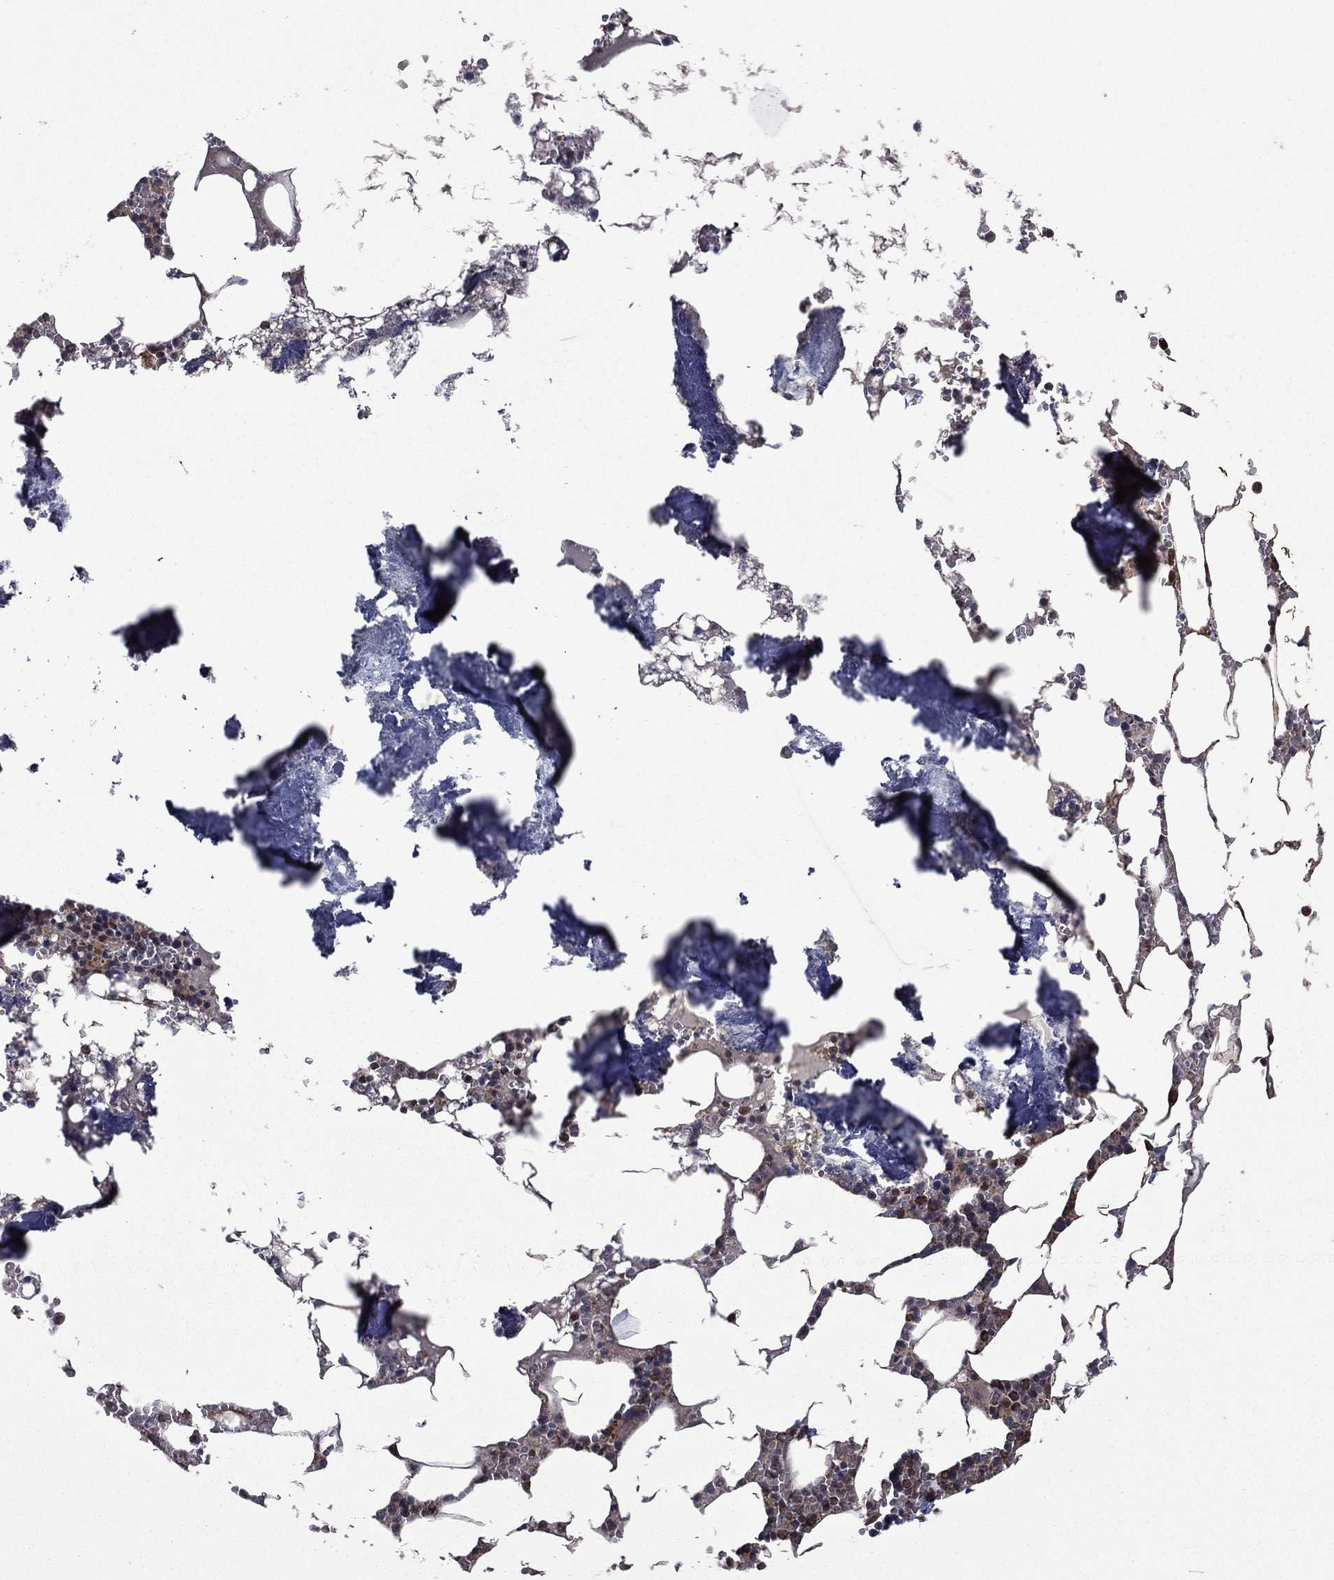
{"staining": {"intensity": "moderate", "quantity": "<25%", "location": "nuclear"}, "tissue": "bone marrow", "cell_type": "Hematopoietic cells", "image_type": "normal", "snomed": [{"axis": "morphology", "description": "Normal tissue, NOS"}, {"axis": "topography", "description": "Bone marrow"}], "caption": "DAB immunohistochemical staining of normal bone marrow displays moderate nuclear protein positivity in about <25% of hematopoietic cells. Nuclei are stained in blue.", "gene": "GIMAP6", "patient": {"sex": "female", "age": 64}}